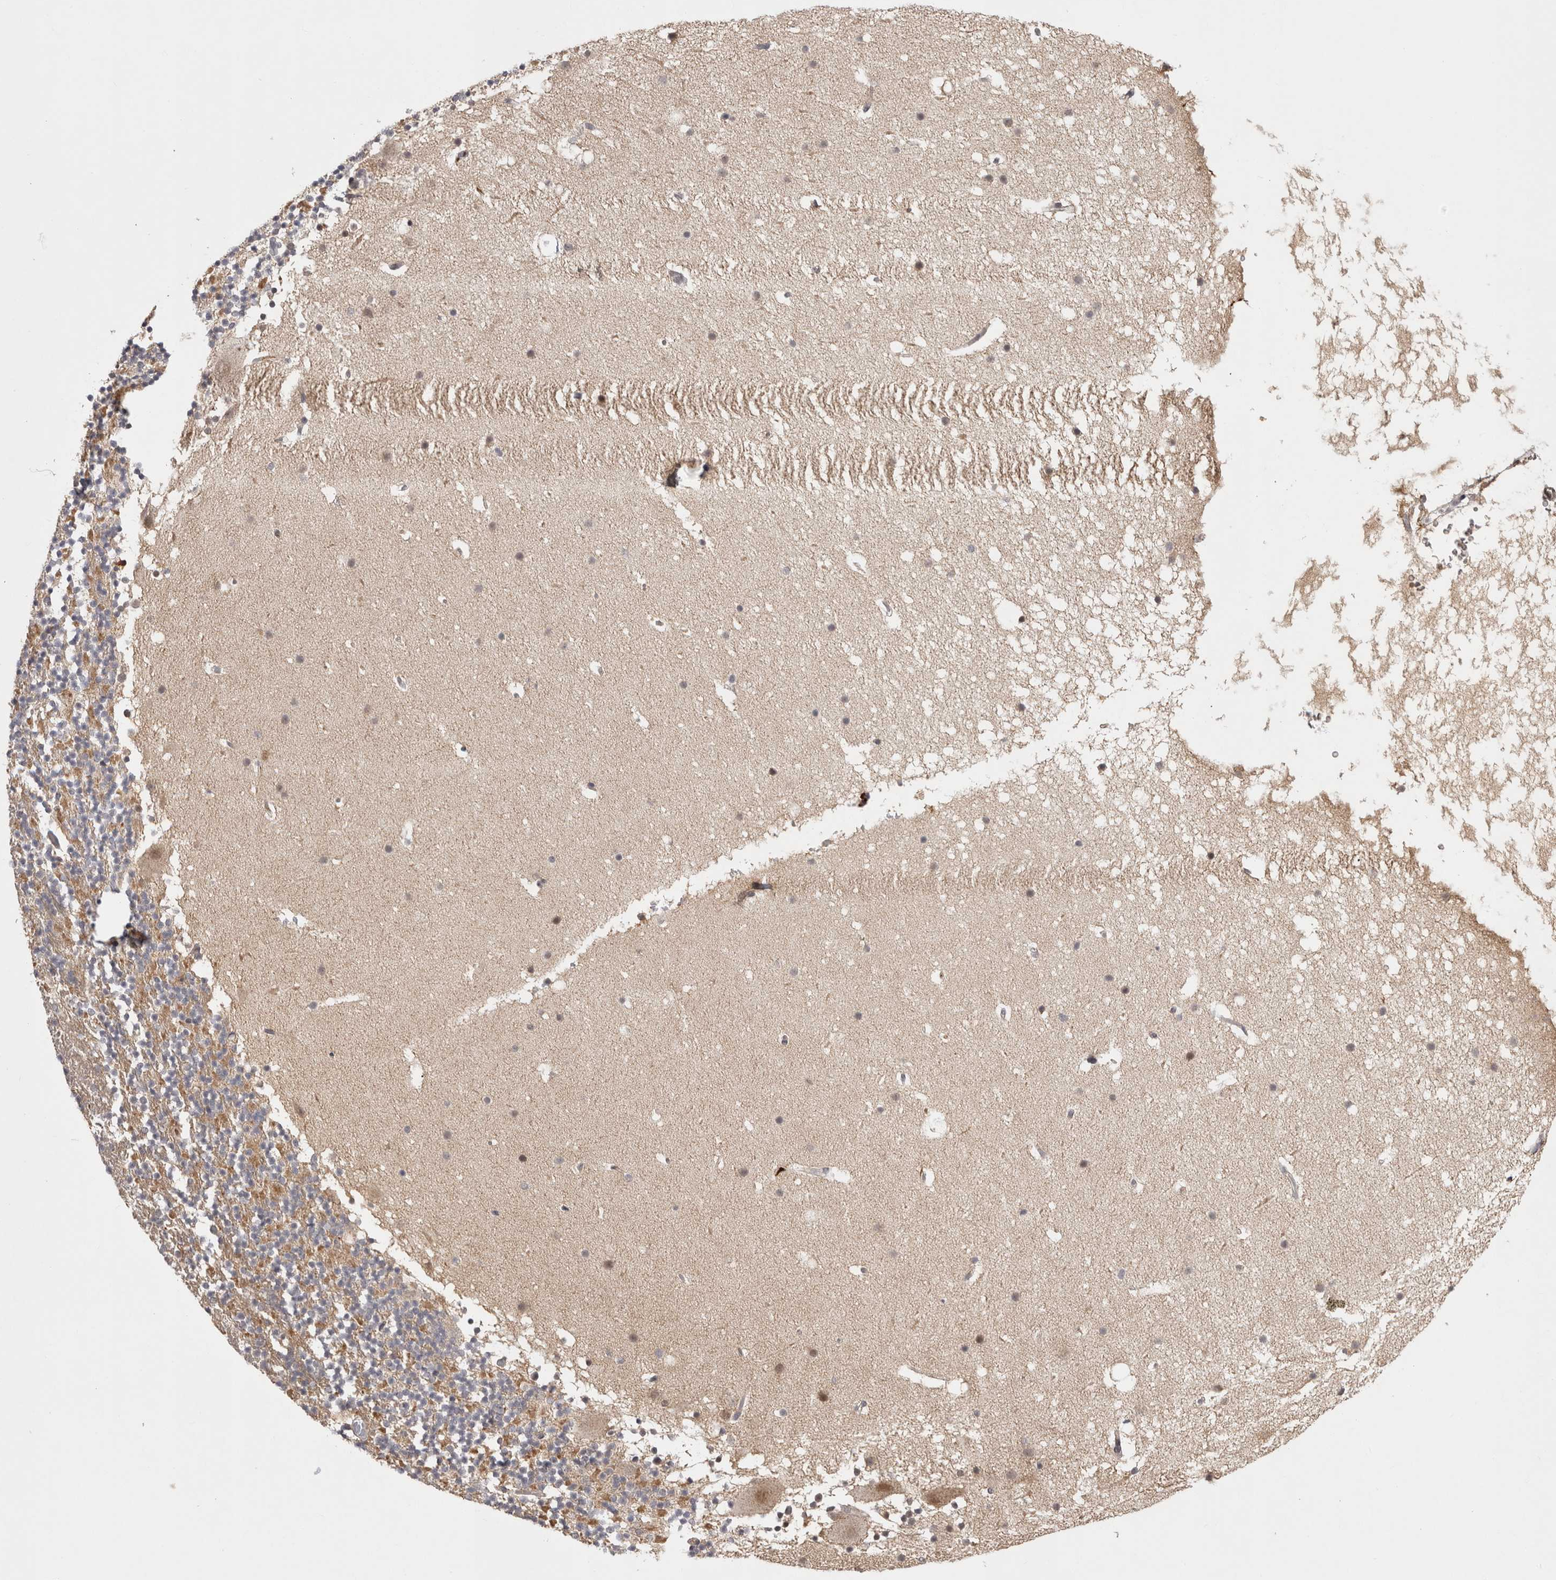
{"staining": {"intensity": "moderate", "quantity": "<25%", "location": "cytoplasmic/membranous"}, "tissue": "cerebellum", "cell_type": "Cells in granular layer", "image_type": "normal", "snomed": [{"axis": "morphology", "description": "Normal tissue, NOS"}, {"axis": "topography", "description": "Cerebellum"}], "caption": "Brown immunohistochemical staining in unremarkable human cerebellum demonstrates moderate cytoplasmic/membranous expression in approximately <25% of cells in granular layer. (DAB (3,3'-diaminobenzidine) = brown stain, brightfield microscopy at high magnification).", "gene": "ZNF318", "patient": {"sex": "male", "age": 57}}